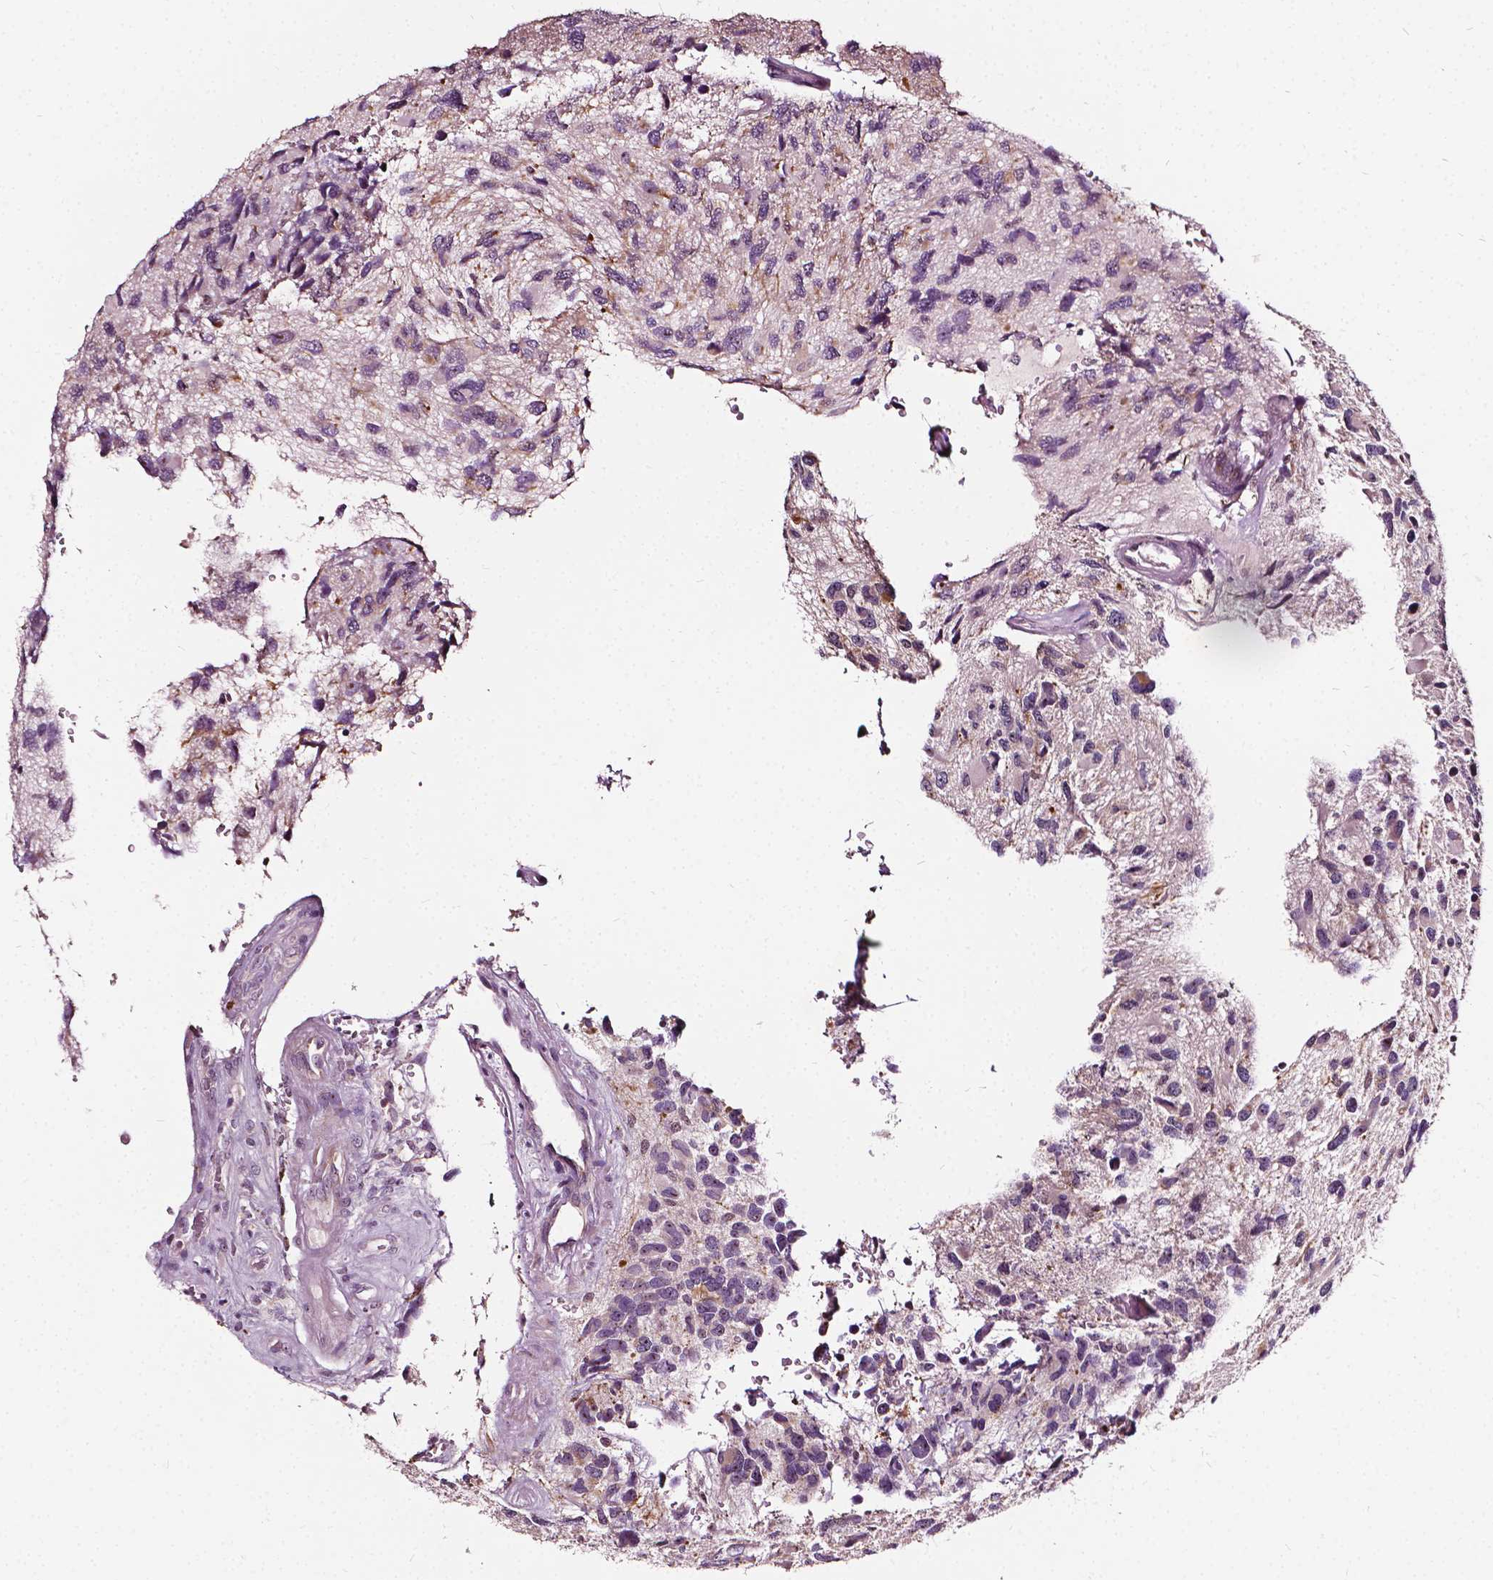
{"staining": {"intensity": "weak", "quantity": "<25%", "location": "cytoplasmic/membranous"}, "tissue": "glioma", "cell_type": "Tumor cells", "image_type": "cancer", "snomed": [{"axis": "morphology", "description": "Glioma, malignant, NOS"}, {"axis": "morphology", "description": "Glioma, malignant, High grade"}, {"axis": "topography", "description": "Brain"}], "caption": "Glioma was stained to show a protein in brown. There is no significant positivity in tumor cells.", "gene": "ODF3L2", "patient": {"sex": "female", "age": 71}}